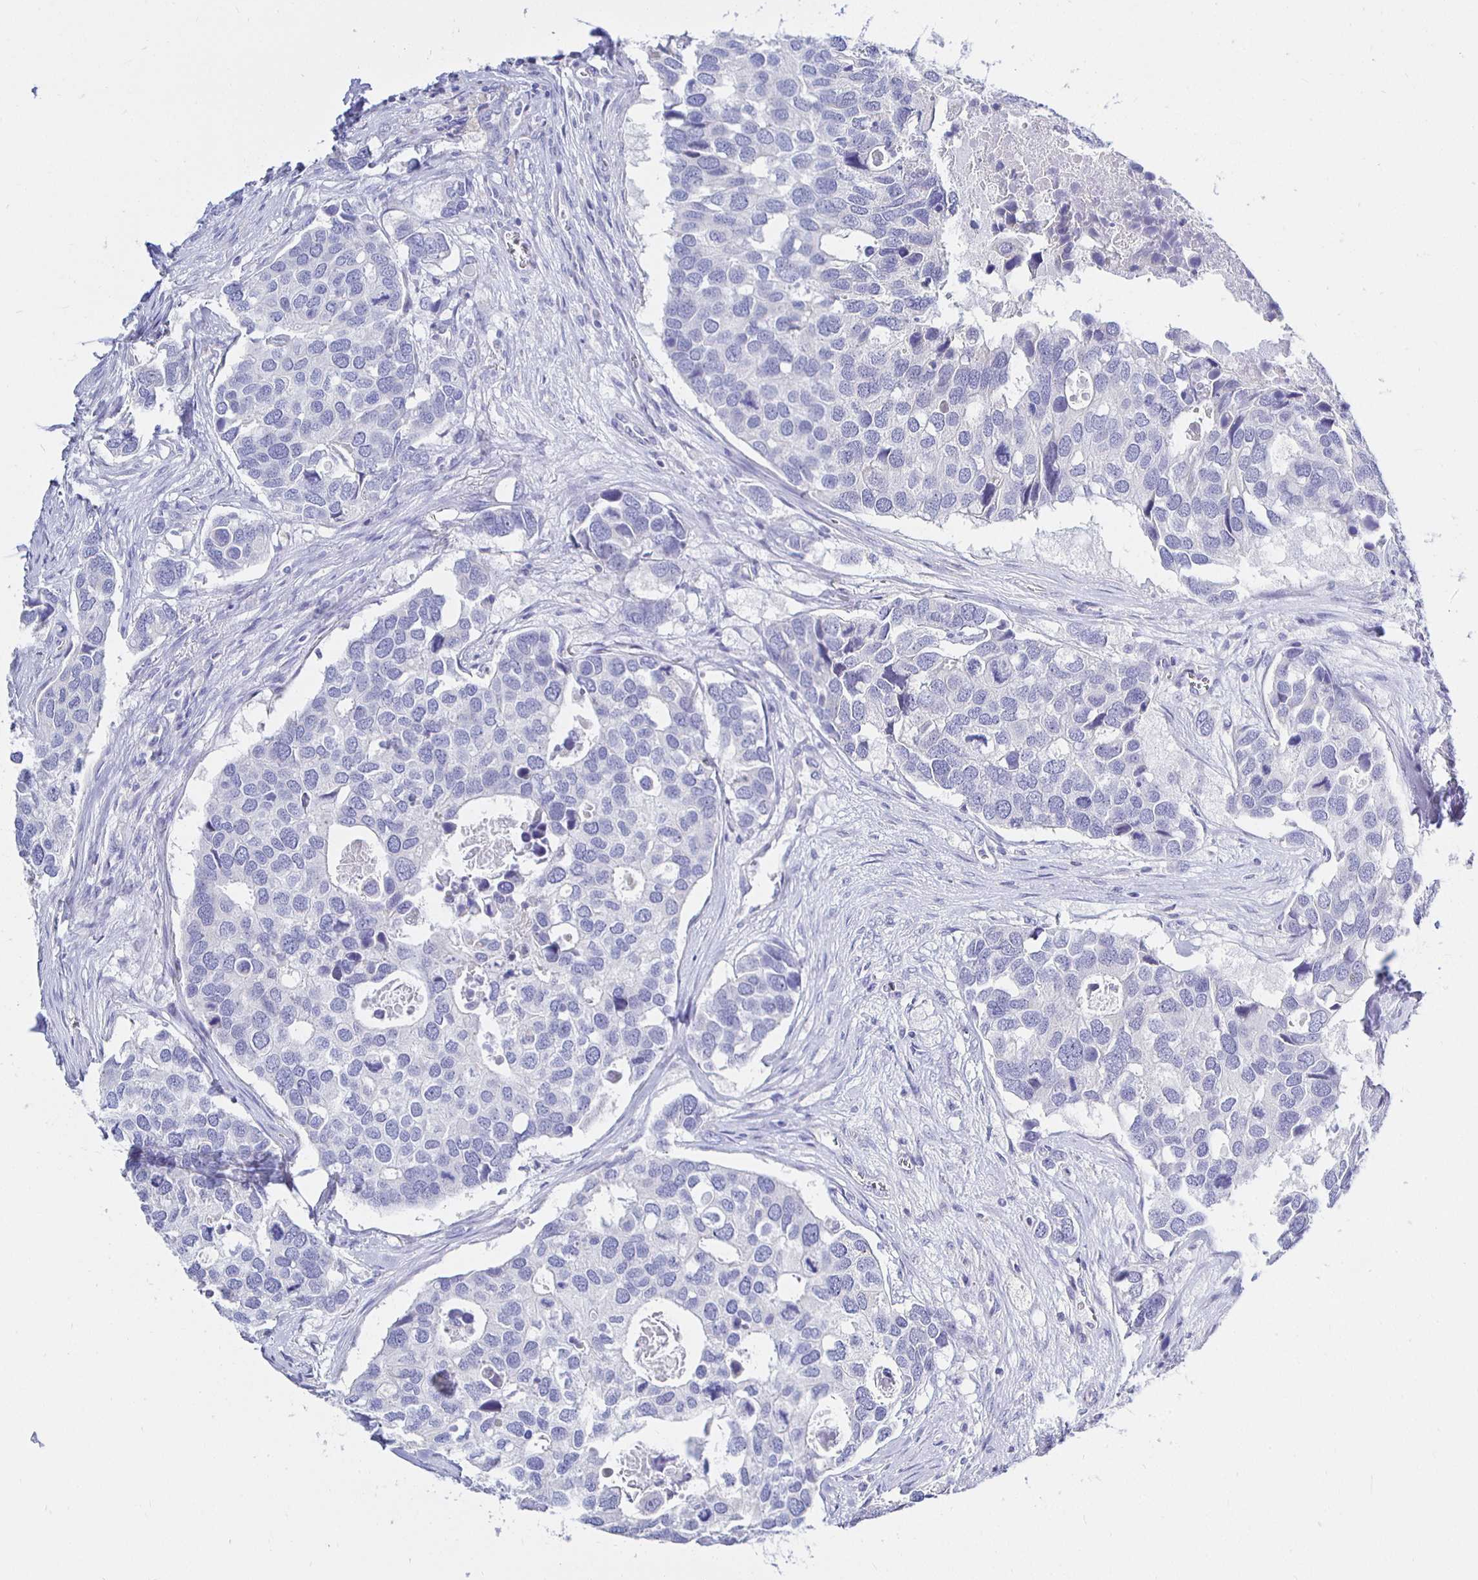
{"staining": {"intensity": "negative", "quantity": "none", "location": "none"}, "tissue": "breast cancer", "cell_type": "Tumor cells", "image_type": "cancer", "snomed": [{"axis": "morphology", "description": "Duct carcinoma"}, {"axis": "topography", "description": "Breast"}], "caption": "The histopathology image shows no staining of tumor cells in breast cancer (invasive ductal carcinoma).", "gene": "UMOD", "patient": {"sex": "female", "age": 83}}